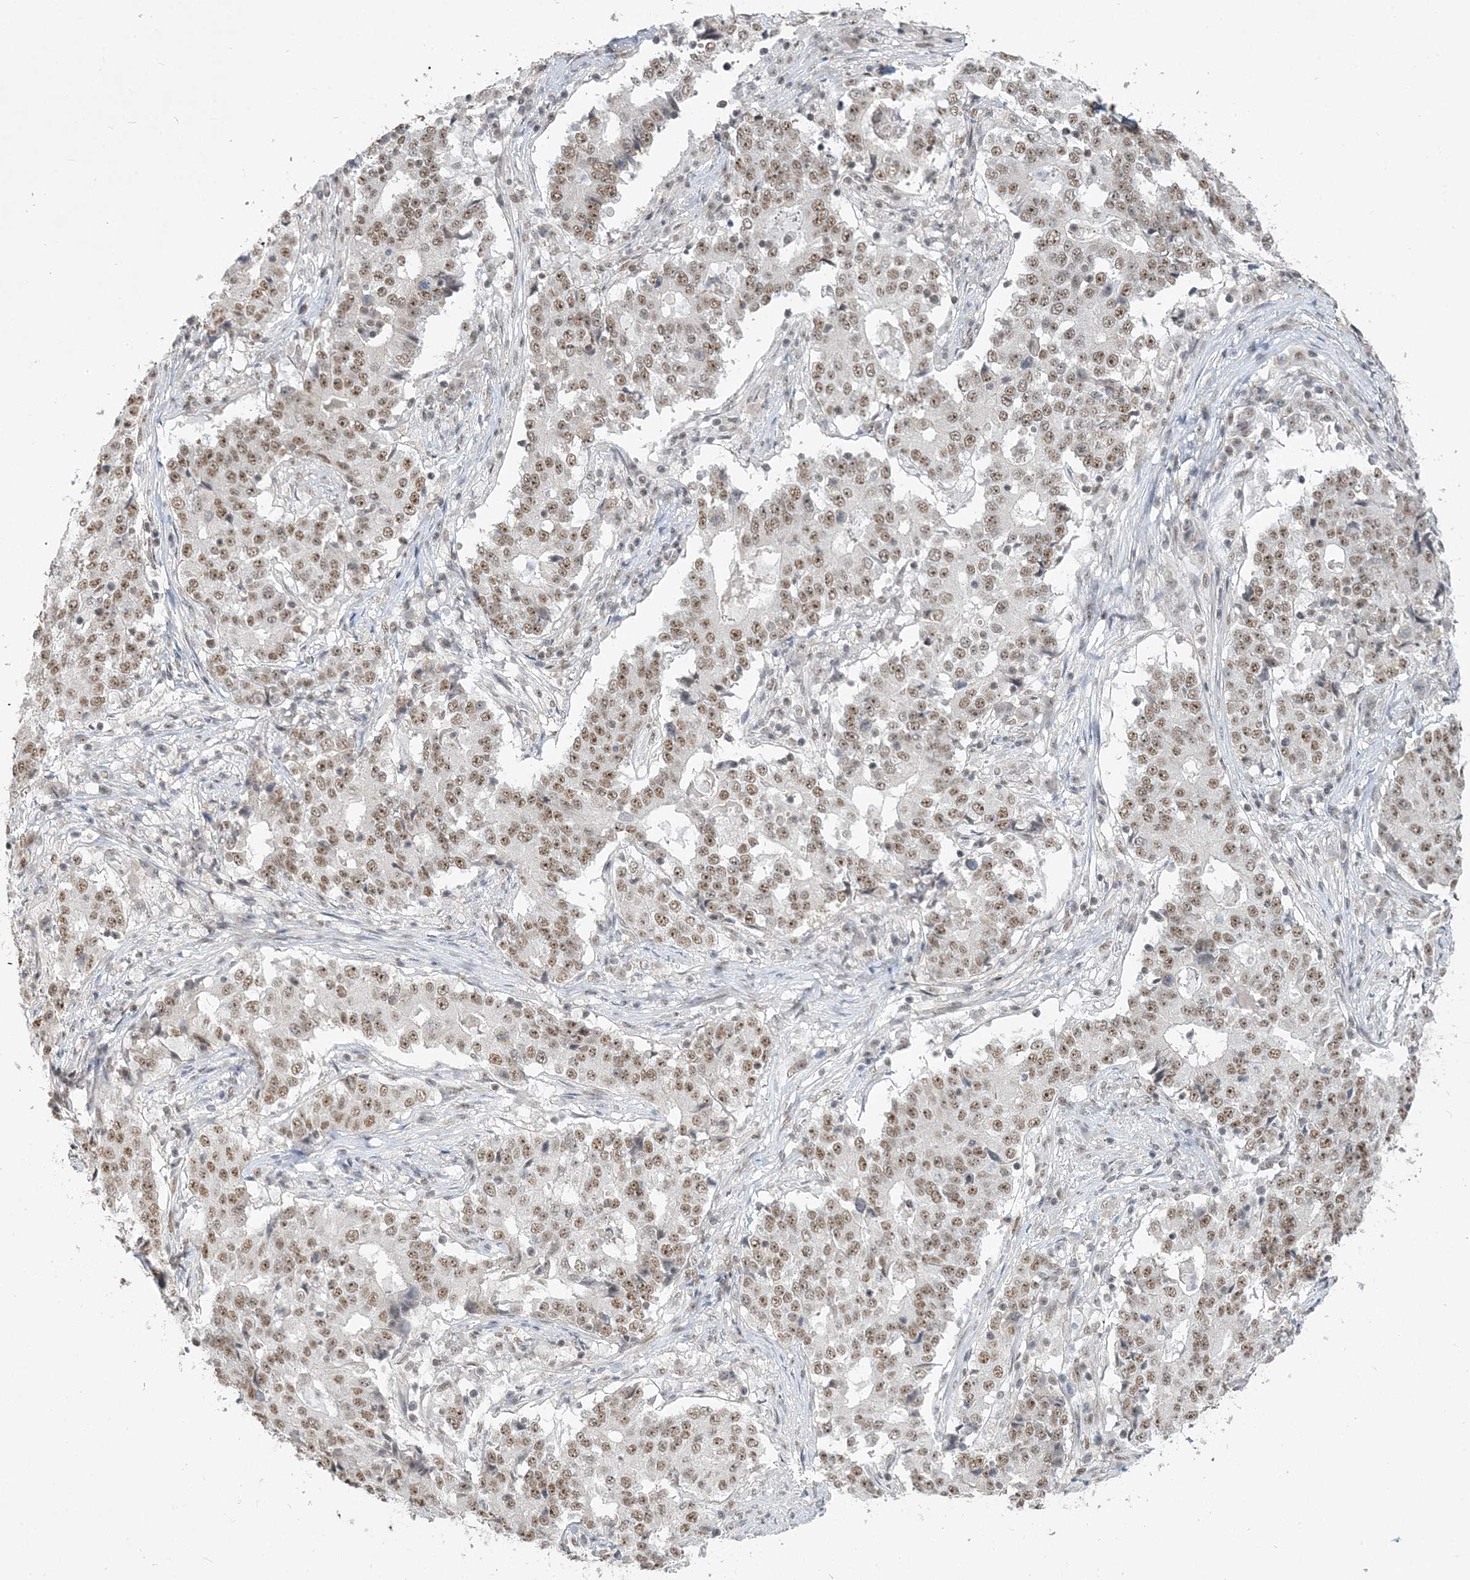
{"staining": {"intensity": "moderate", "quantity": ">75%", "location": "nuclear"}, "tissue": "stomach cancer", "cell_type": "Tumor cells", "image_type": "cancer", "snomed": [{"axis": "morphology", "description": "Adenocarcinoma, NOS"}, {"axis": "topography", "description": "Stomach"}], "caption": "Adenocarcinoma (stomach) stained with immunohistochemistry (IHC) displays moderate nuclear staining in about >75% of tumor cells. Nuclei are stained in blue.", "gene": "PLRG1", "patient": {"sex": "male", "age": 59}}